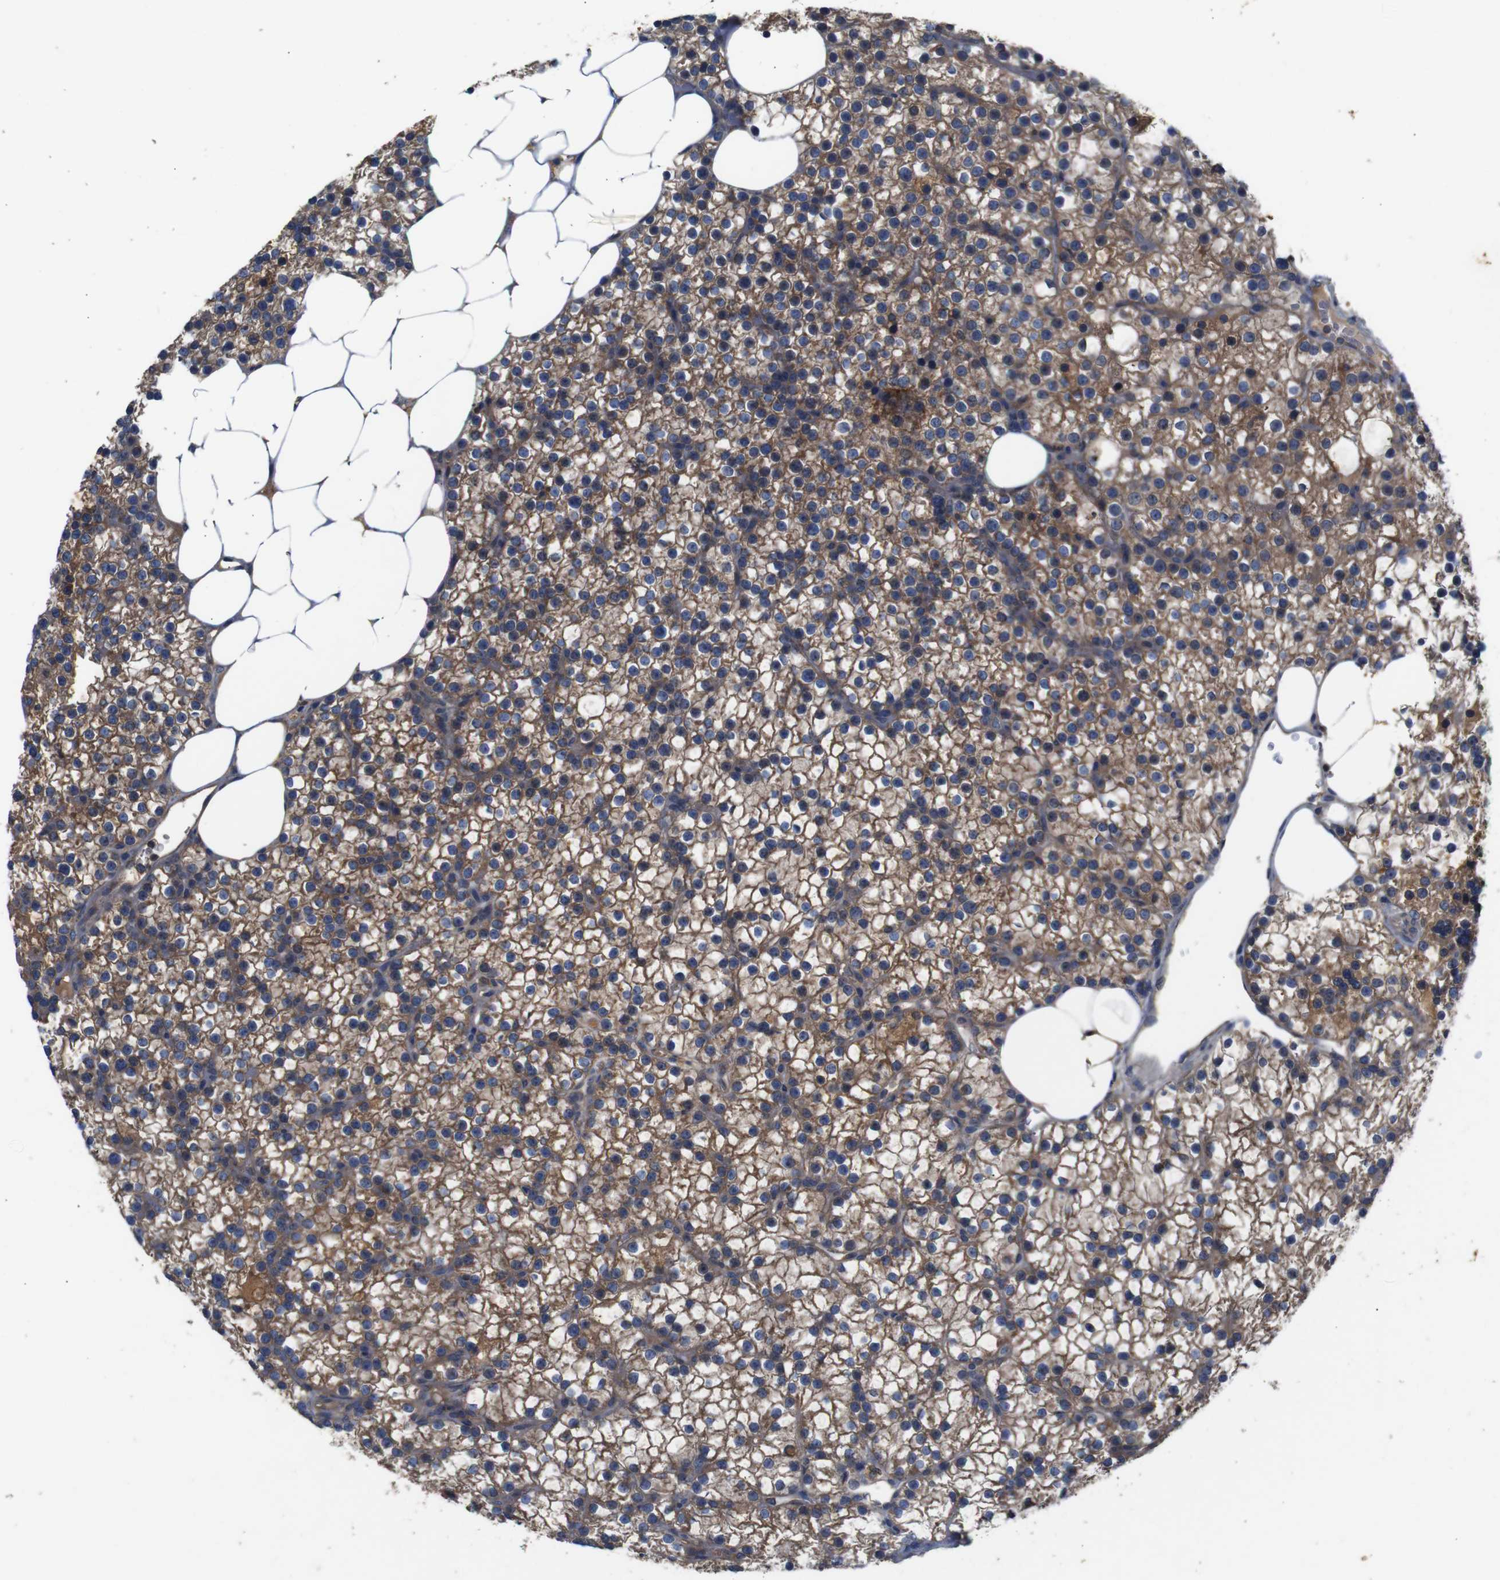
{"staining": {"intensity": "moderate", "quantity": "25%-75%", "location": "cytoplasmic/membranous"}, "tissue": "parathyroid gland", "cell_type": "Glandular cells", "image_type": "normal", "snomed": [{"axis": "morphology", "description": "Normal tissue, NOS"}, {"axis": "morphology", "description": "Adenoma, NOS"}, {"axis": "topography", "description": "Parathyroid gland"}], "caption": "A brown stain shows moderate cytoplasmic/membranous expression of a protein in glandular cells of benign parathyroid gland. Using DAB (brown) and hematoxylin (blue) stains, captured at high magnification using brightfield microscopy.", "gene": "PTPN1", "patient": {"sex": "female", "age": 70}}